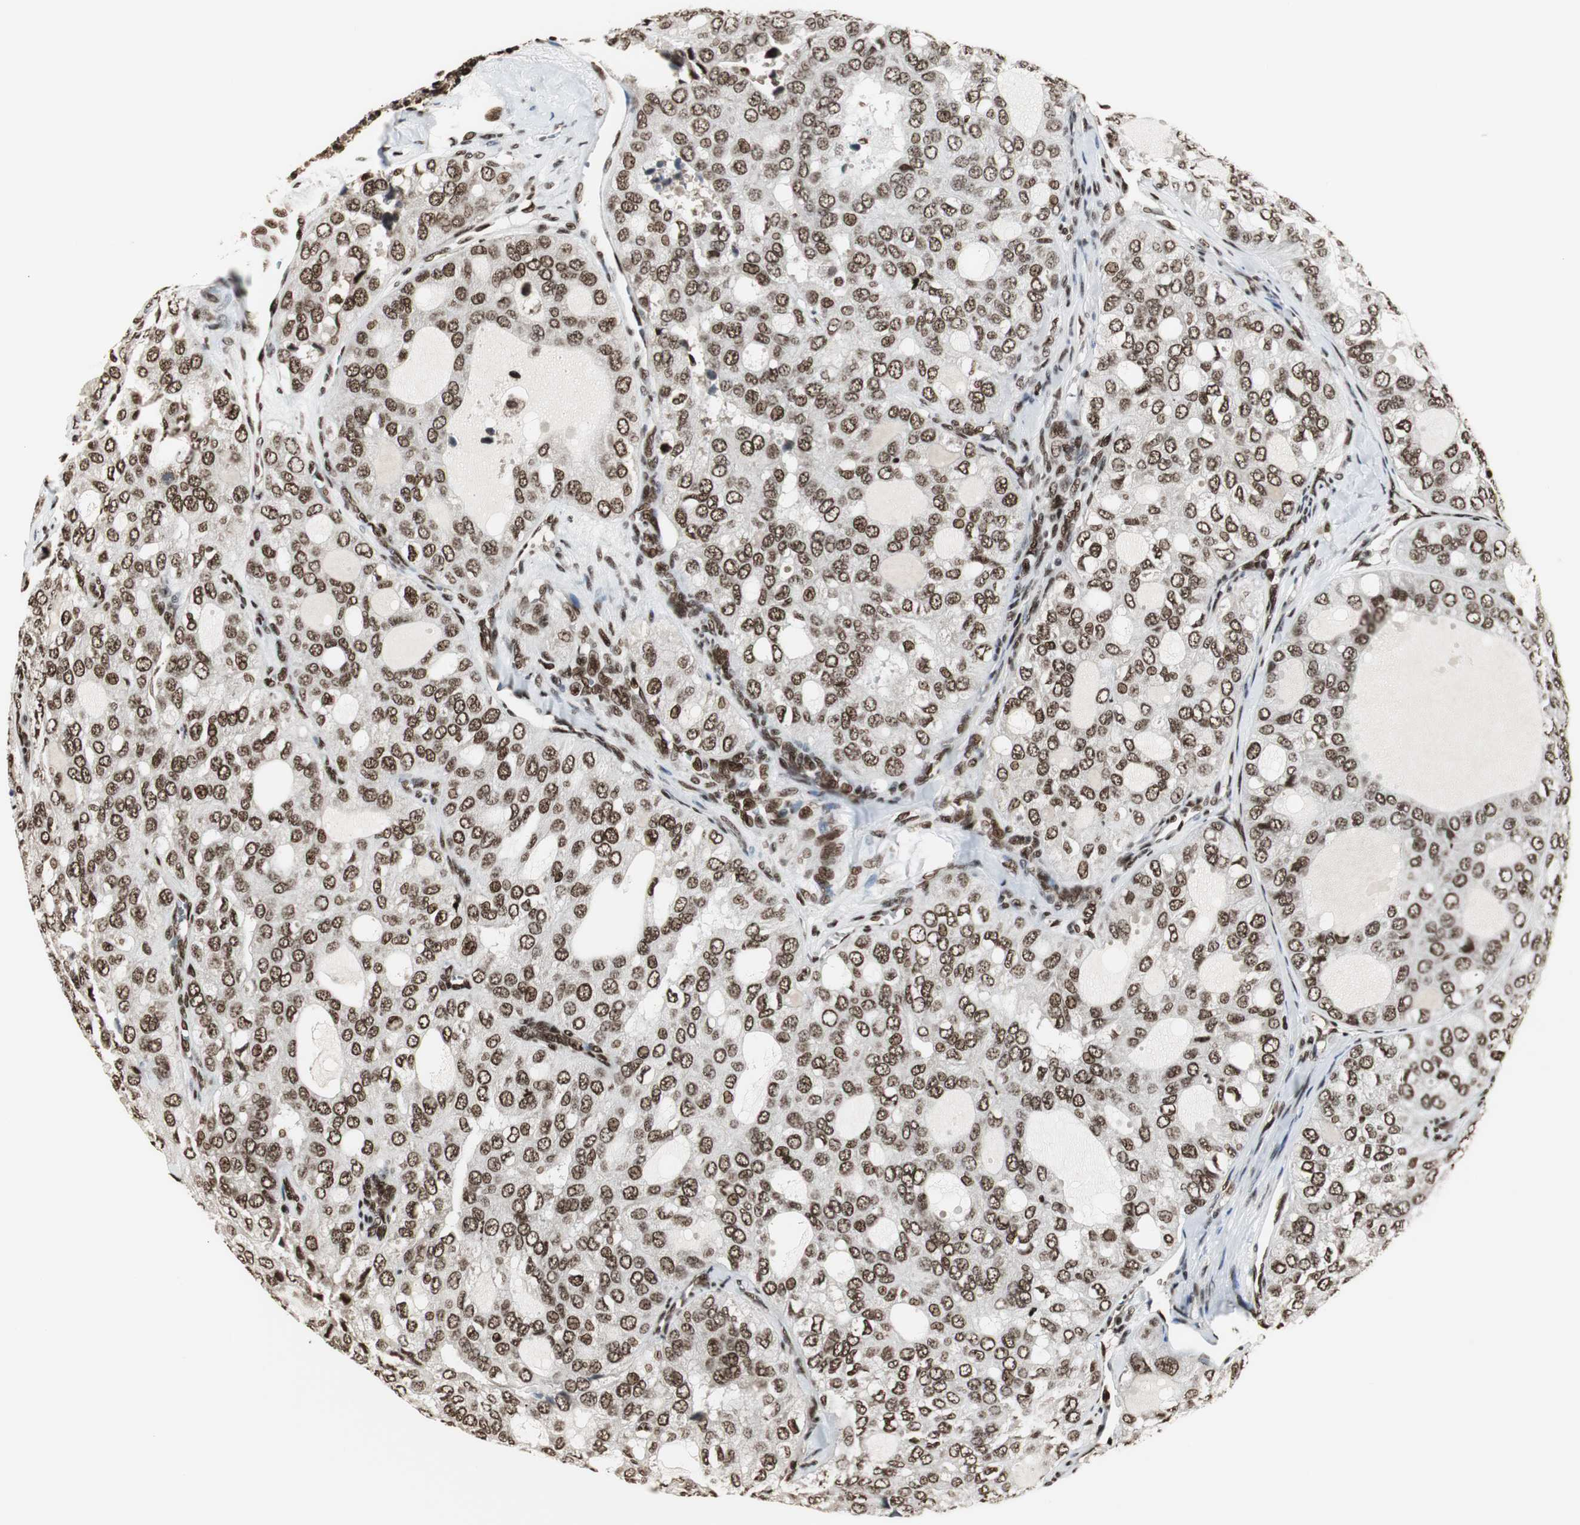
{"staining": {"intensity": "moderate", "quantity": ">75%", "location": "nuclear"}, "tissue": "thyroid cancer", "cell_type": "Tumor cells", "image_type": "cancer", "snomed": [{"axis": "morphology", "description": "Follicular adenoma carcinoma, NOS"}, {"axis": "topography", "description": "Thyroid gland"}], "caption": "Immunohistochemistry (IHC) (DAB) staining of human thyroid follicular adenoma carcinoma displays moderate nuclear protein positivity in about >75% of tumor cells.", "gene": "PARN", "patient": {"sex": "male", "age": 75}}